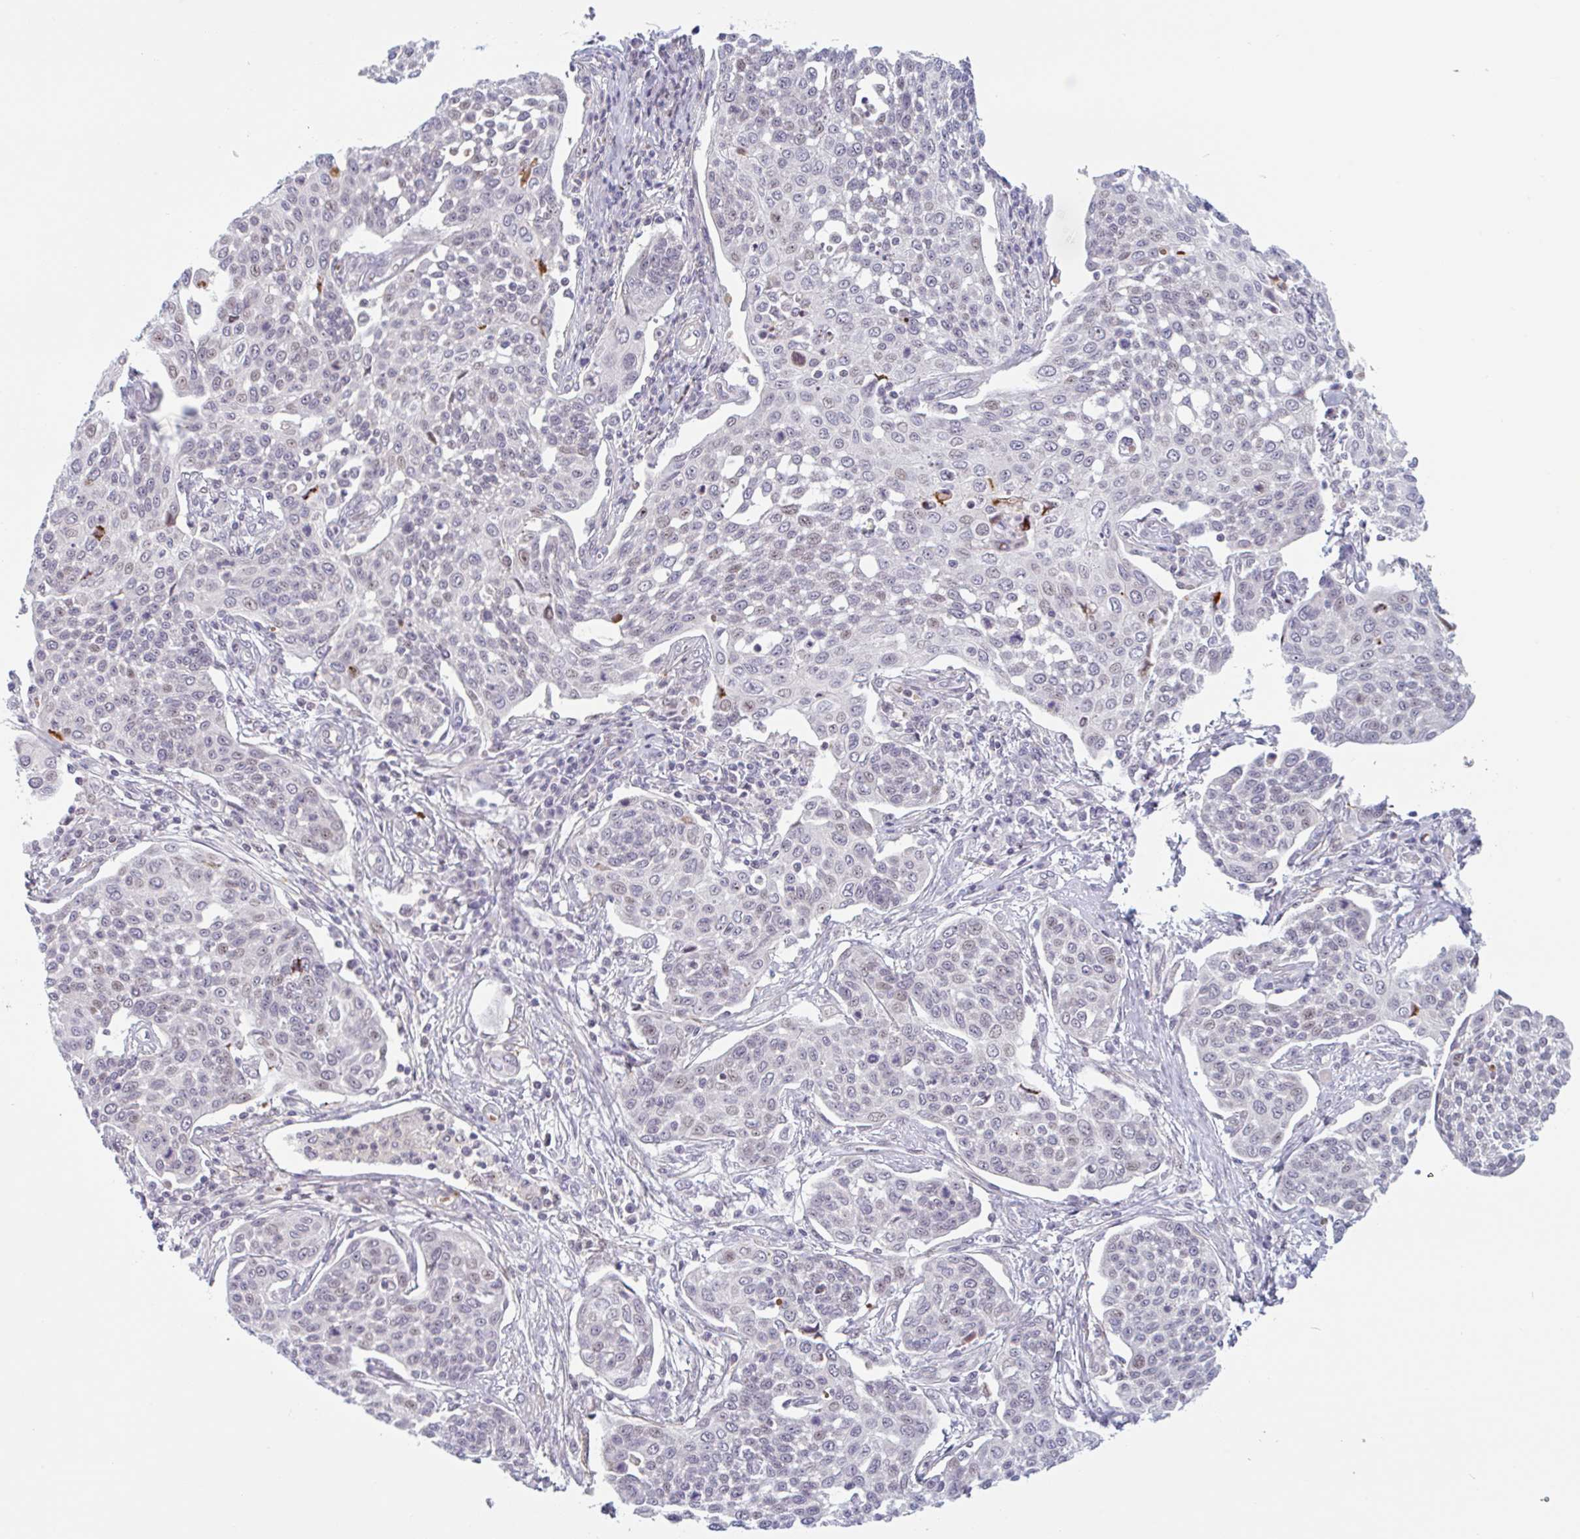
{"staining": {"intensity": "negative", "quantity": "none", "location": "none"}, "tissue": "cervical cancer", "cell_type": "Tumor cells", "image_type": "cancer", "snomed": [{"axis": "morphology", "description": "Squamous cell carcinoma, NOS"}, {"axis": "topography", "description": "Cervix"}], "caption": "Human cervical squamous cell carcinoma stained for a protein using immunohistochemistry displays no expression in tumor cells.", "gene": "TMEM119", "patient": {"sex": "female", "age": 34}}